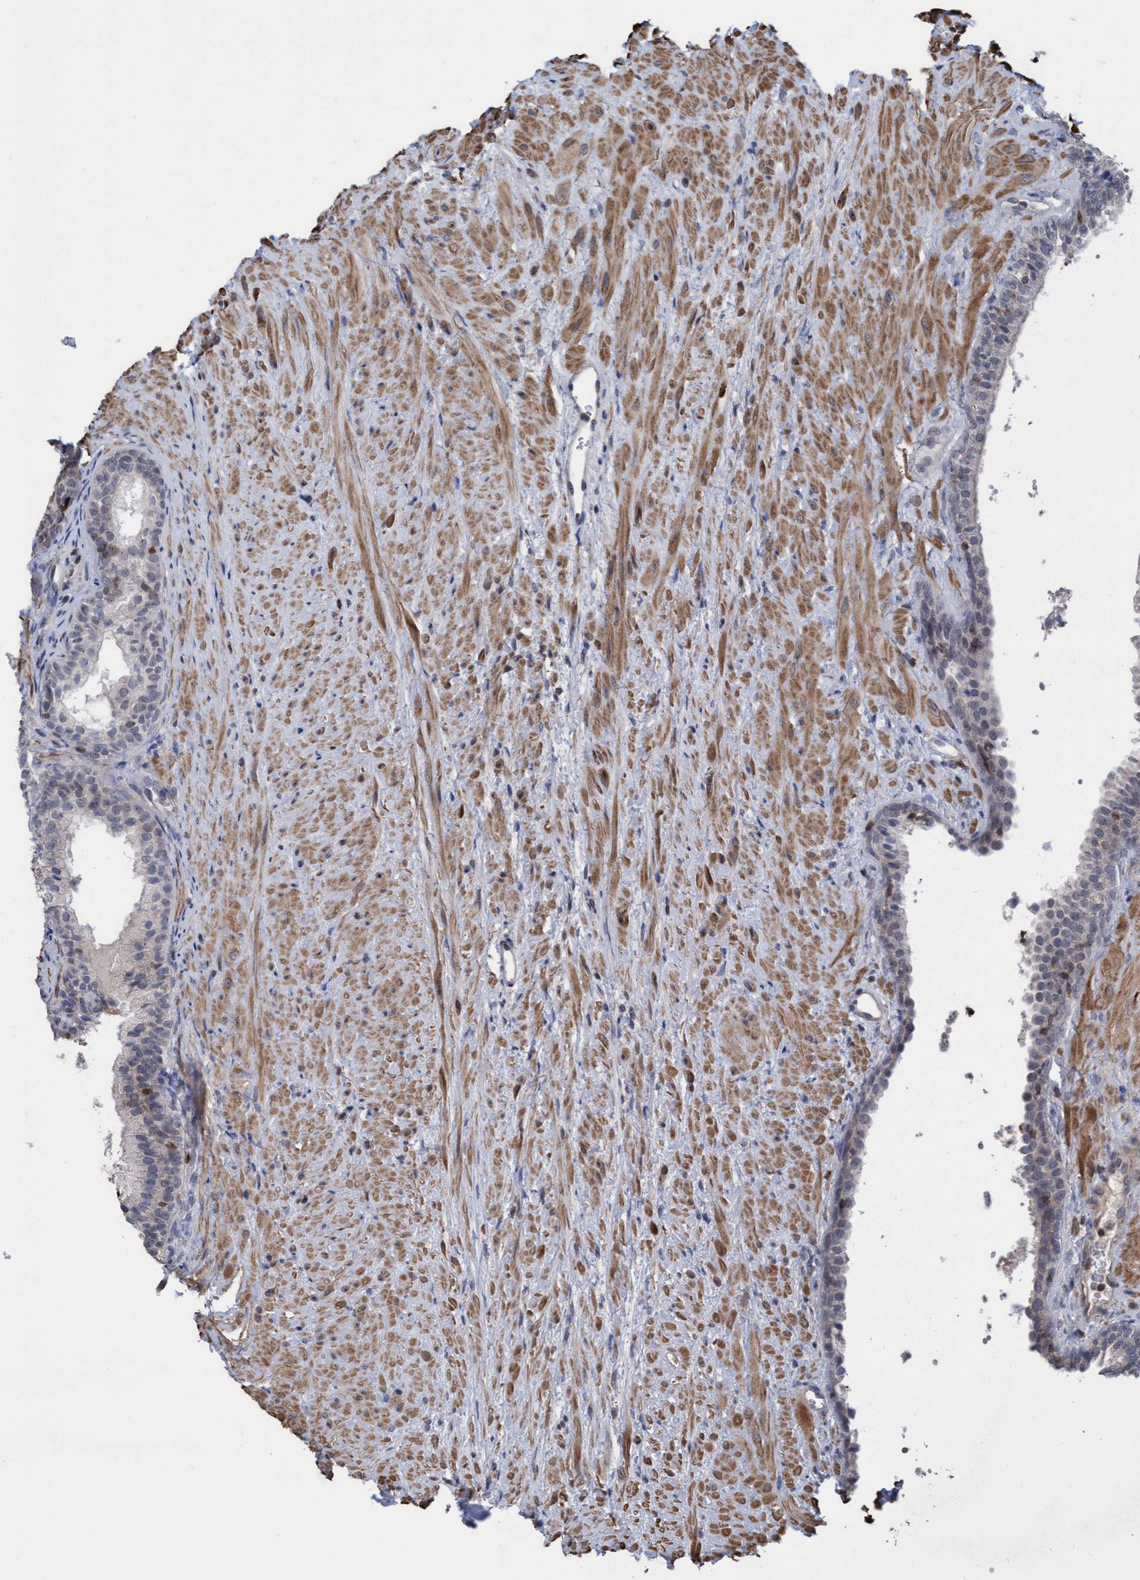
{"staining": {"intensity": "weak", "quantity": "<25%", "location": "nuclear"}, "tissue": "prostate", "cell_type": "Glandular cells", "image_type": "normal", "snomed": [{"axis": "morphology", "description": "Normal tissue, NOS"}, {"axis": "topography", "description": "Prostate"}], "caption": "Immunohistochemistry (IHC) image of unremarkable prostate: human prostate stained with DAB (3,3'-diaminobenzidine) reveals no significant protein staining in glandular cells. Nuclei are stained in blue.", "gene": "SLBP", "patient": {"sex": "male", "age": 76}}